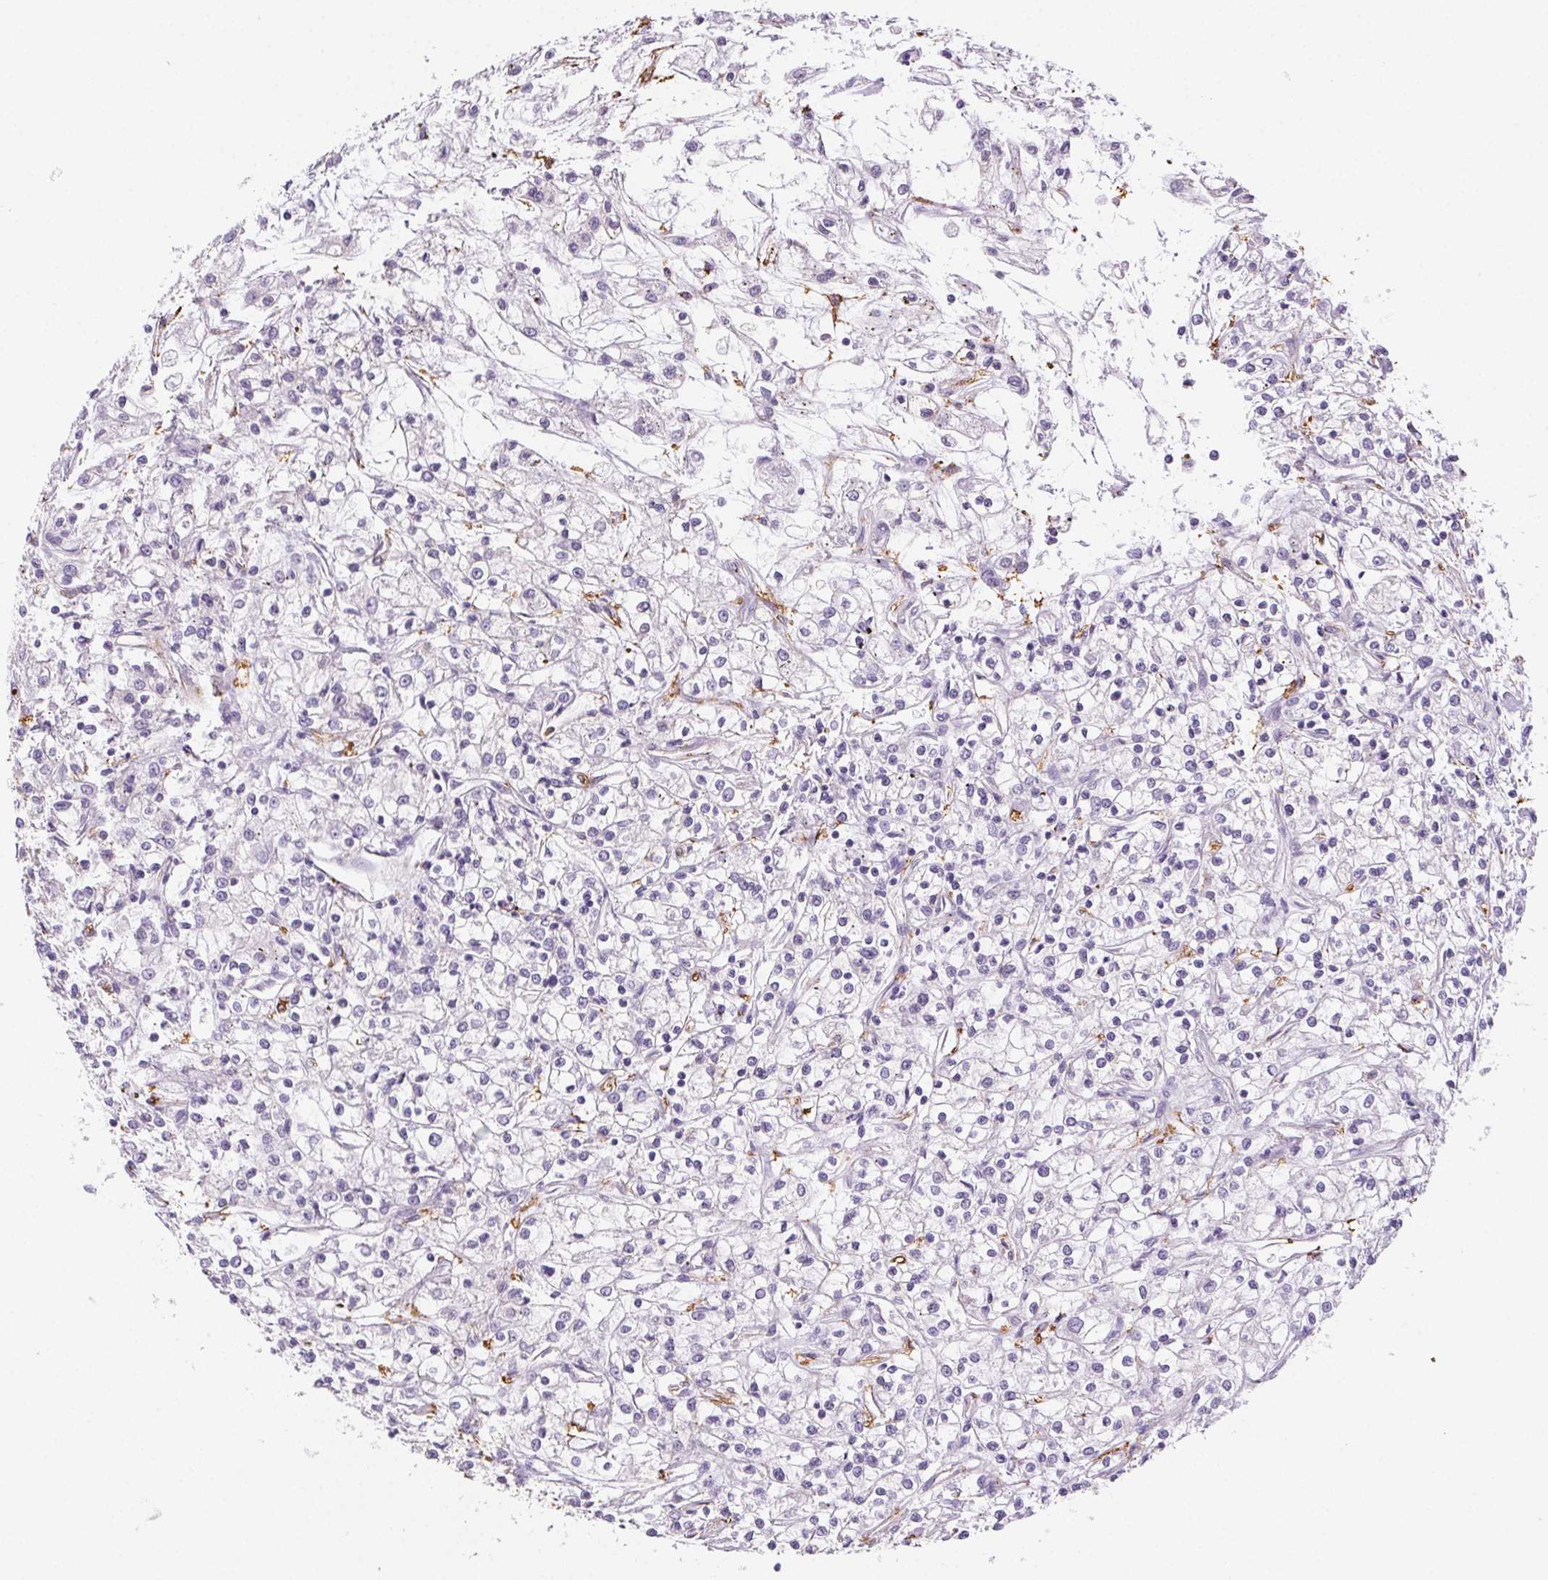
{"staining": {"intensity": "negative", "quantity": "none", "location": "none"}, "tissue": "renal cancer", "cell_type": "Tumor cells", "image_type": "cancer", "snomed": [{"axis": "morphology", "description": "Adenocarcinoma, NOS"}, {"axis": "topography", "description": "Kidney"}], "caption": "The photomicrograph displays no significant positivity in tumor cells of renal cancer (adenocarcinoma).", "gene": "GPX8", "patient": {"sex": "female", "age": 59}}